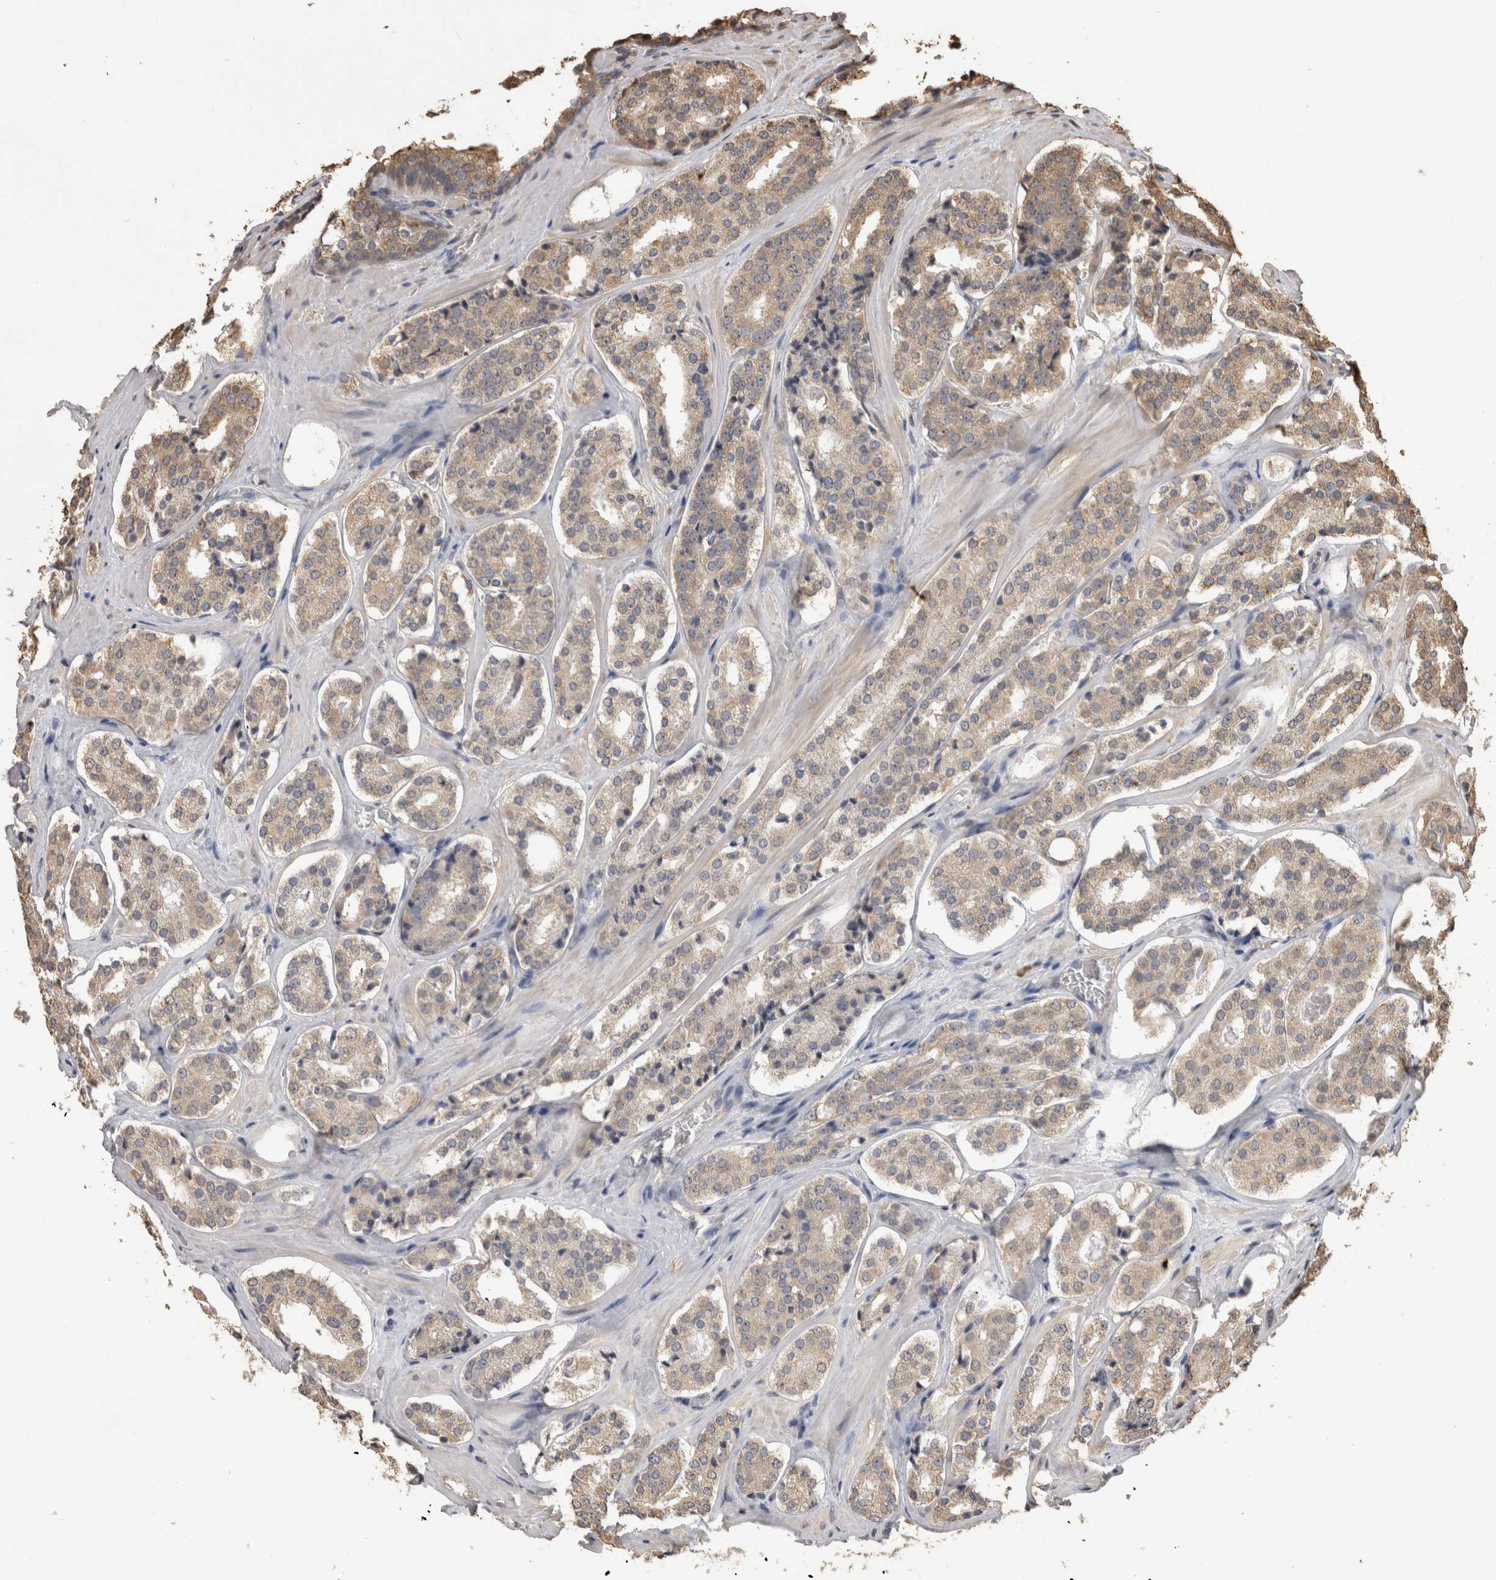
{"staining": {"intensity": "weak", "quantity": ">75%", "location": "cytoplasmic/membranous"}, "tissue": "prostate cancer", "cell_type": "Tumor cells", "image_type": "cancer", "snomed": [{"axis": "morphology", "description": "Adenocarcinoma, High grade"}, {"axis": "topography", "description": "Prostate"}], "caption": "IHC image of human high-grade adenocarcinoma (prostate) stained for a protein (brown), which shows low levels of weak cytoplasmic/membranous positivity in about >75% of tumor cells.", "gene": "SOCS5", "patient": {"sex": "male", "age": 60}}